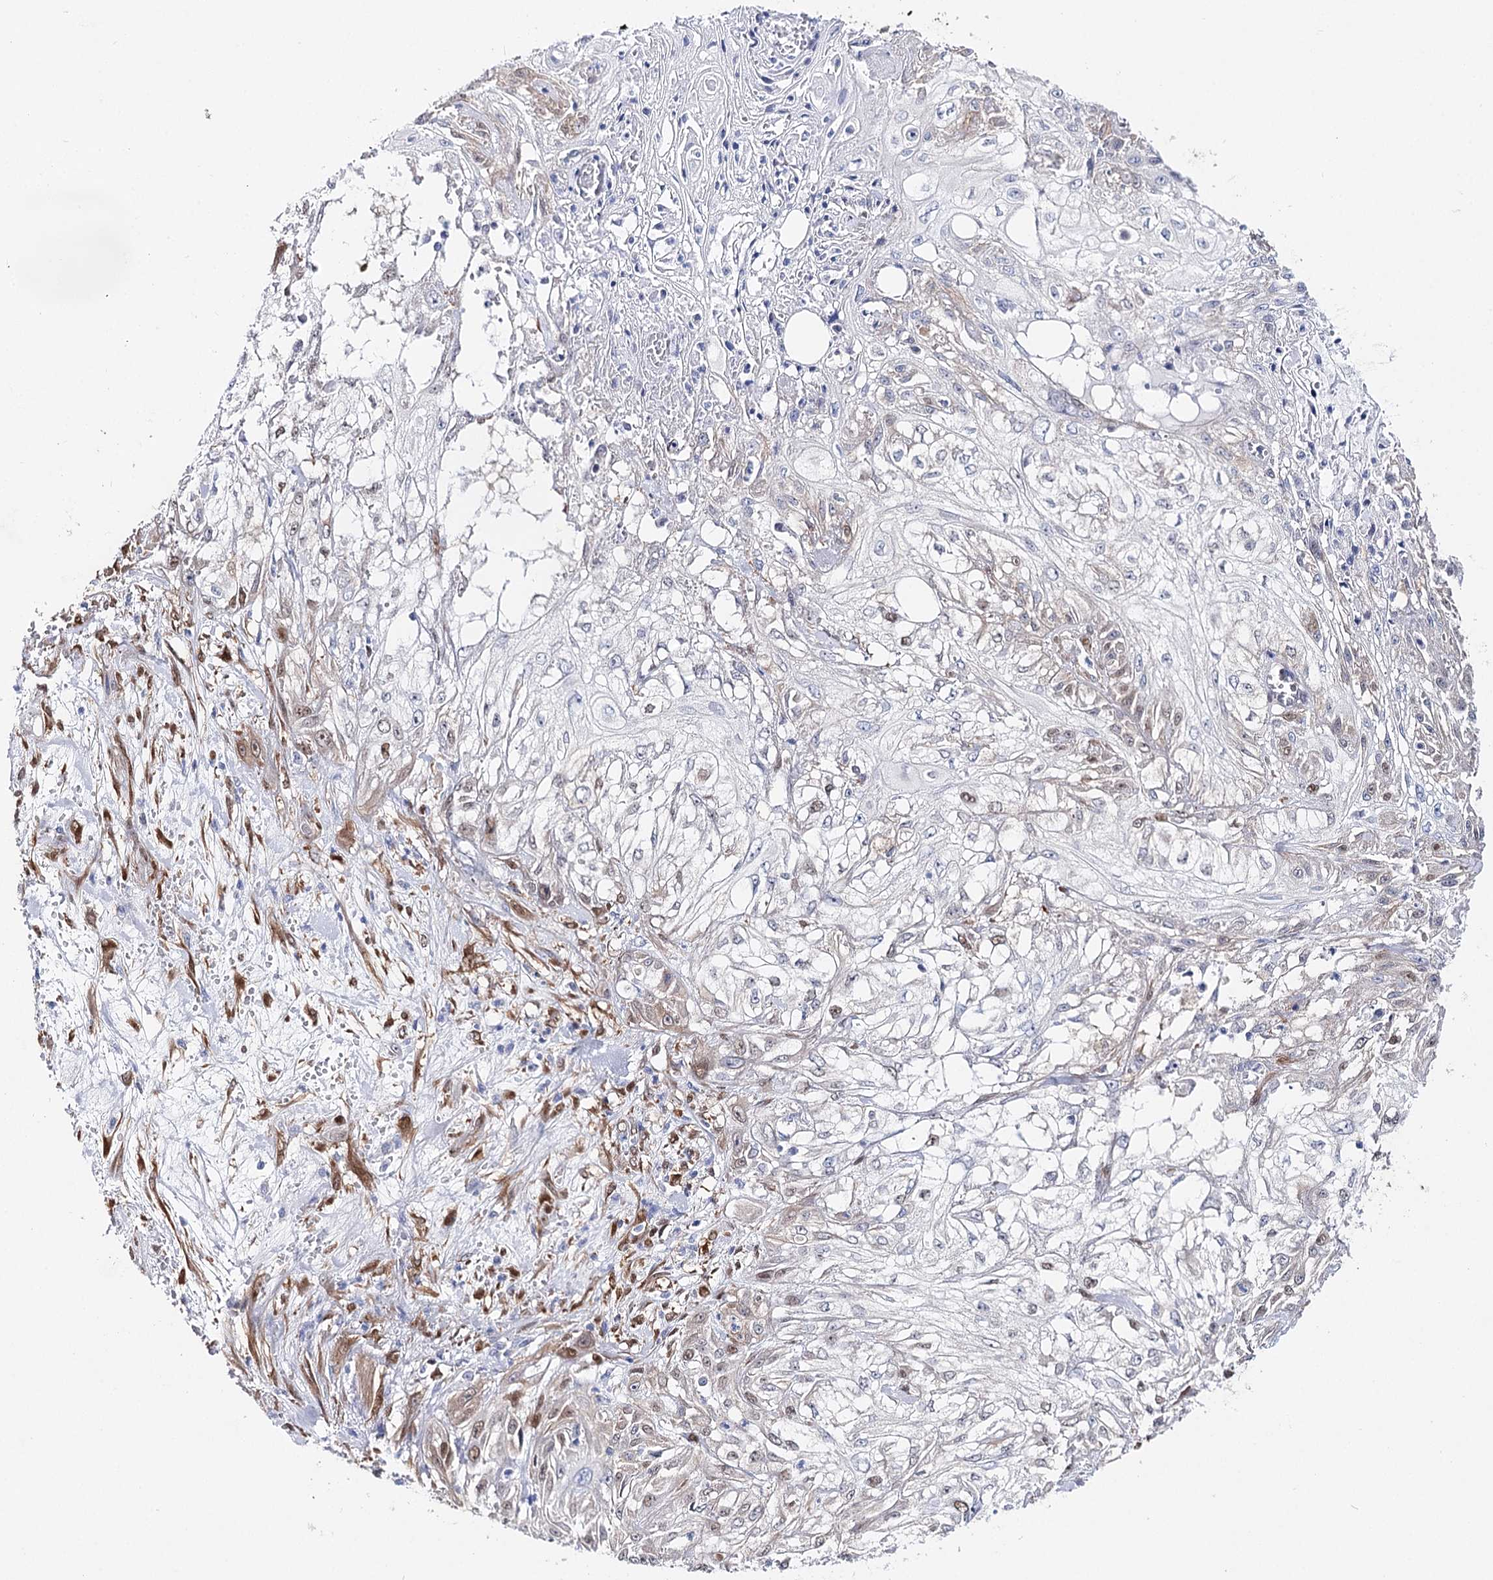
{"staining": {"intensity": "moderate", "quantity": "<25%", "location": "nuclear"}, "tissue": "skin cancer", "cell_type": "Tumor cells", "image_type": "cancer", "snomed": [{"axis": "morphology", "description": "Squamous cell carcinoma, NOS"}, {"axis": "morphology", "description": "Squamous cell carcinoma, metastatic, NOS"}, {"axis": "topography", "description": "Skin"}, {"axis": "topography", "description": "Lymph node"}], "caption": "High-magnification brightfield microscopy of skin cancer (squamous cell carcinoma) stained with DAB (brown) and counterstained with hematoxylin (blue). tumor cells exhibit moderate nuclear staining is seen in about<25% of cells.", "gene": "UGDH", "patient": {"sex": "male", "age": 75}}